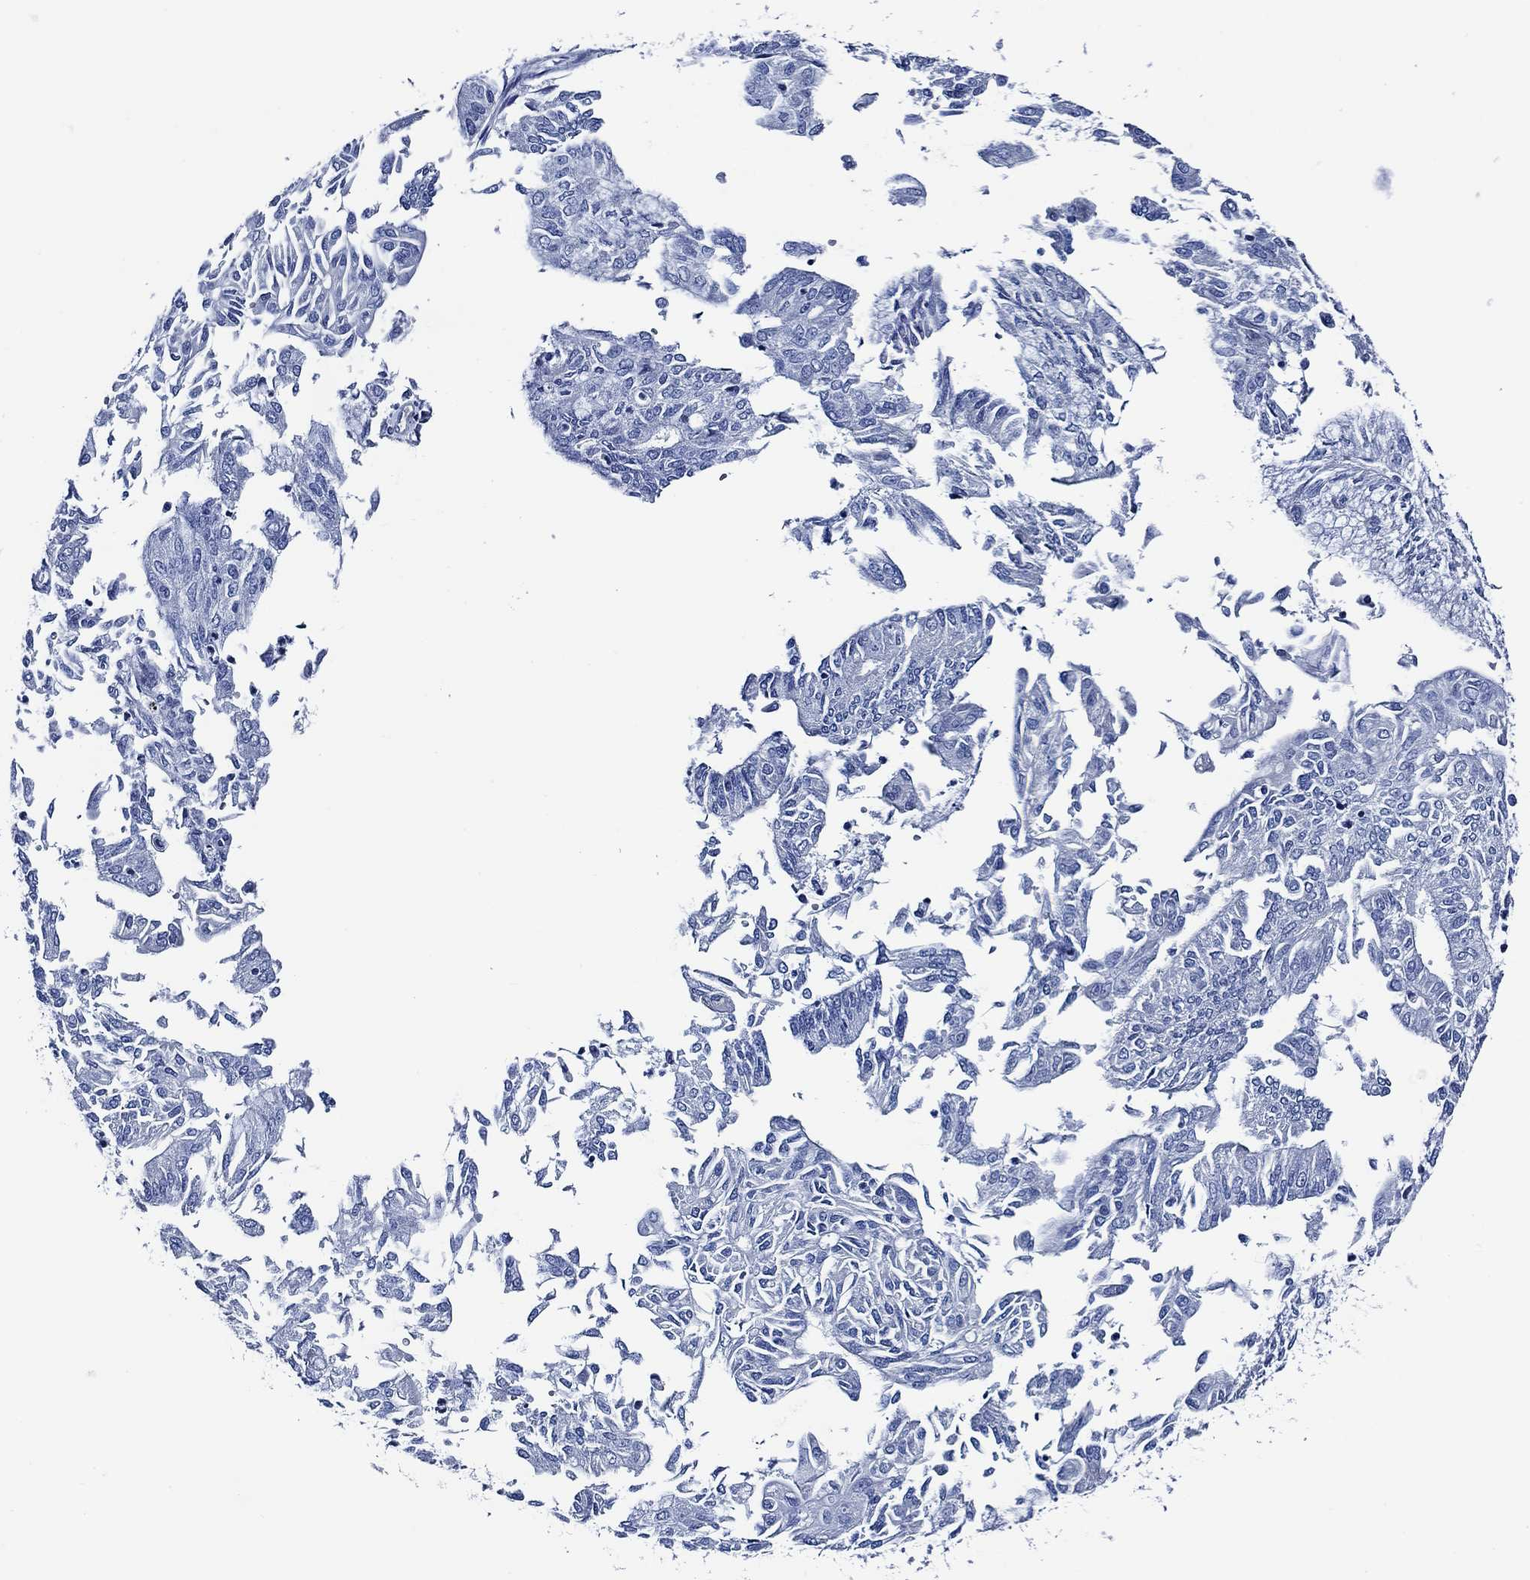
{"staining": {"intensity": "negative", "quantity": "none", "location": "none"}, "tissue": "endometrial cancer", "cell_type": "Tumor cells", "image_type": "cancer", "snomed": [{"axis": "morphology", "description": "Adenocarcinoma, NOS"}, {"axis": "topography", "description": "Endometrium"}], "caption": "DAB immunohistochemical staining of human endometrial cancer (adenocarcinoma) demonstrates no significant staining in tumor cells.", "gene": "WDR62", "patient": {"sex": "female", "age": 59}}